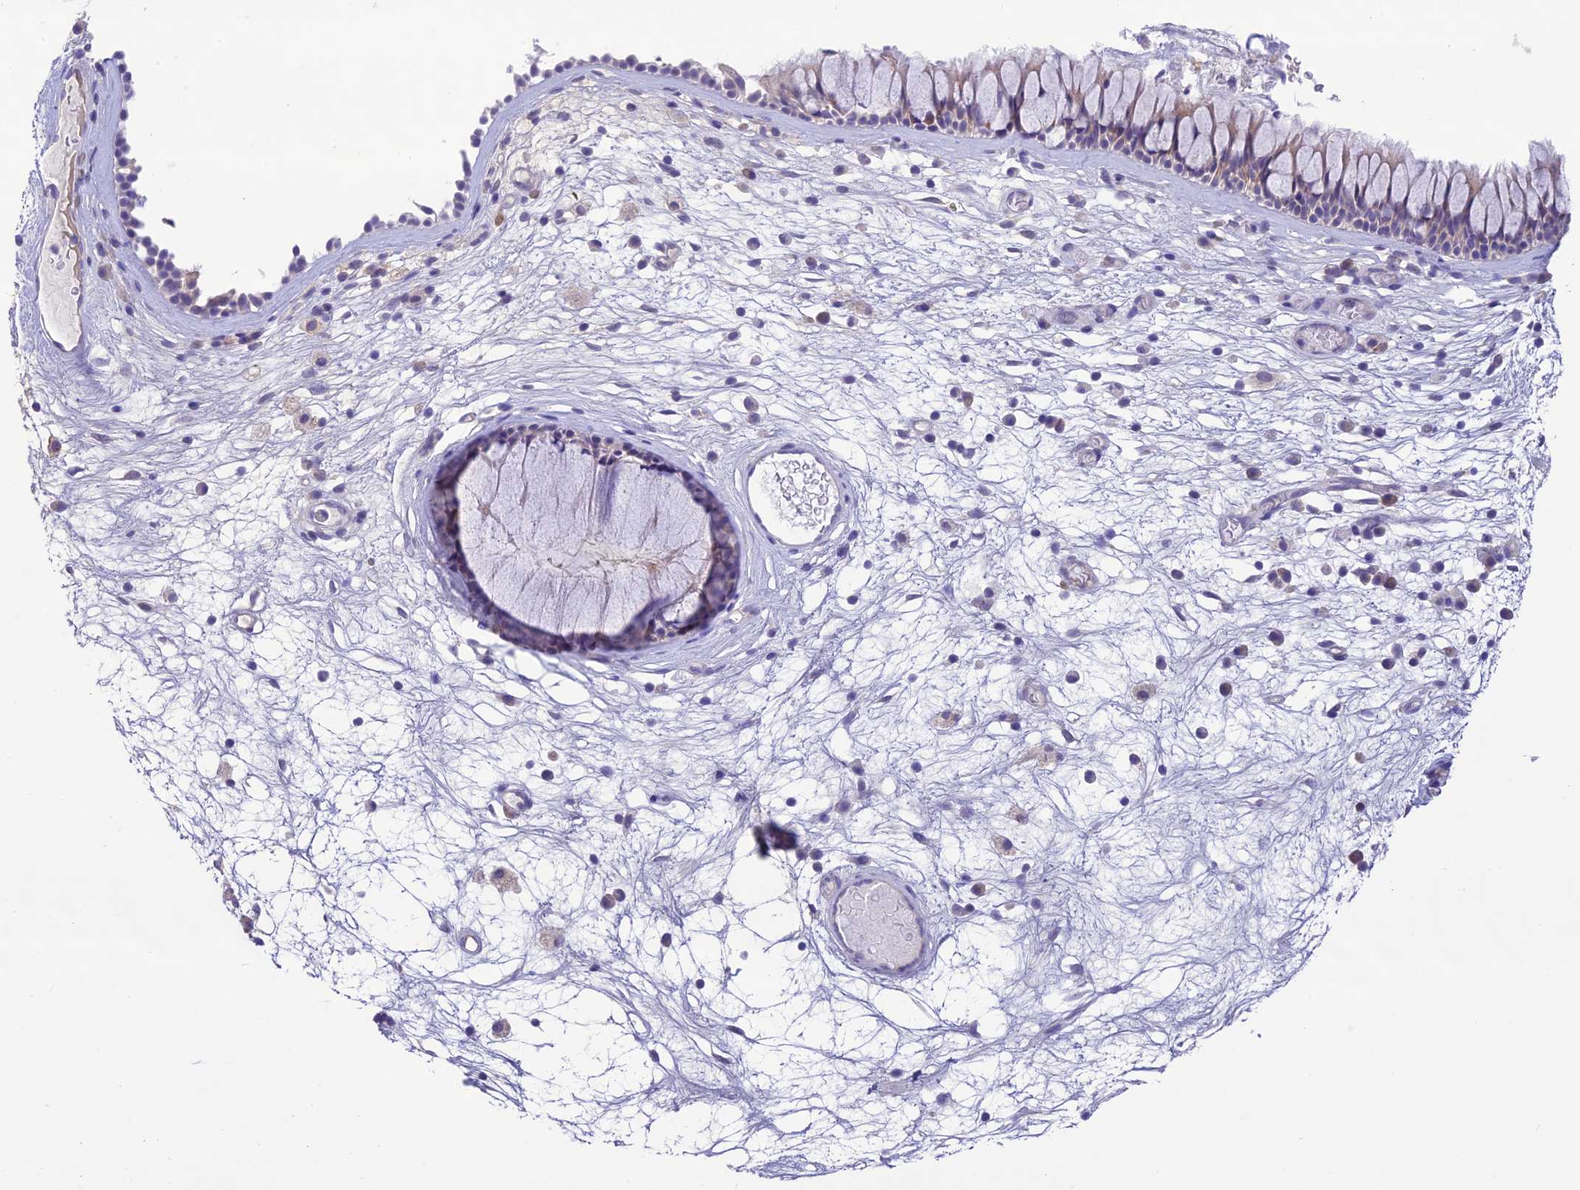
{"staining": {"intensity": "weak", "quantity": "<25%", "location": "cytoplasmic/membranous"}, "tissue": "nasopharynx", "cell_type": "Respiratory epithelial cells", "image_type": "normal", "snomed": [{"axis": "morphology", "description": "Normal tissue, NOS"}, {"axis": "morphology", "description": "Inflammation, NOS"}, {"axis": "morphology", "description": "Malignant melanoma, Metastatic site"}, {"axis": "topography", "description": "Nasopharynx"}], "caption": "Human nasopharynx stained for a protein using immunohistochemistry (IHC) shows no positivity in respiratory epithelial cells.", "gene": "XPO7", "patient": {"sex": "male", "age": 70}}